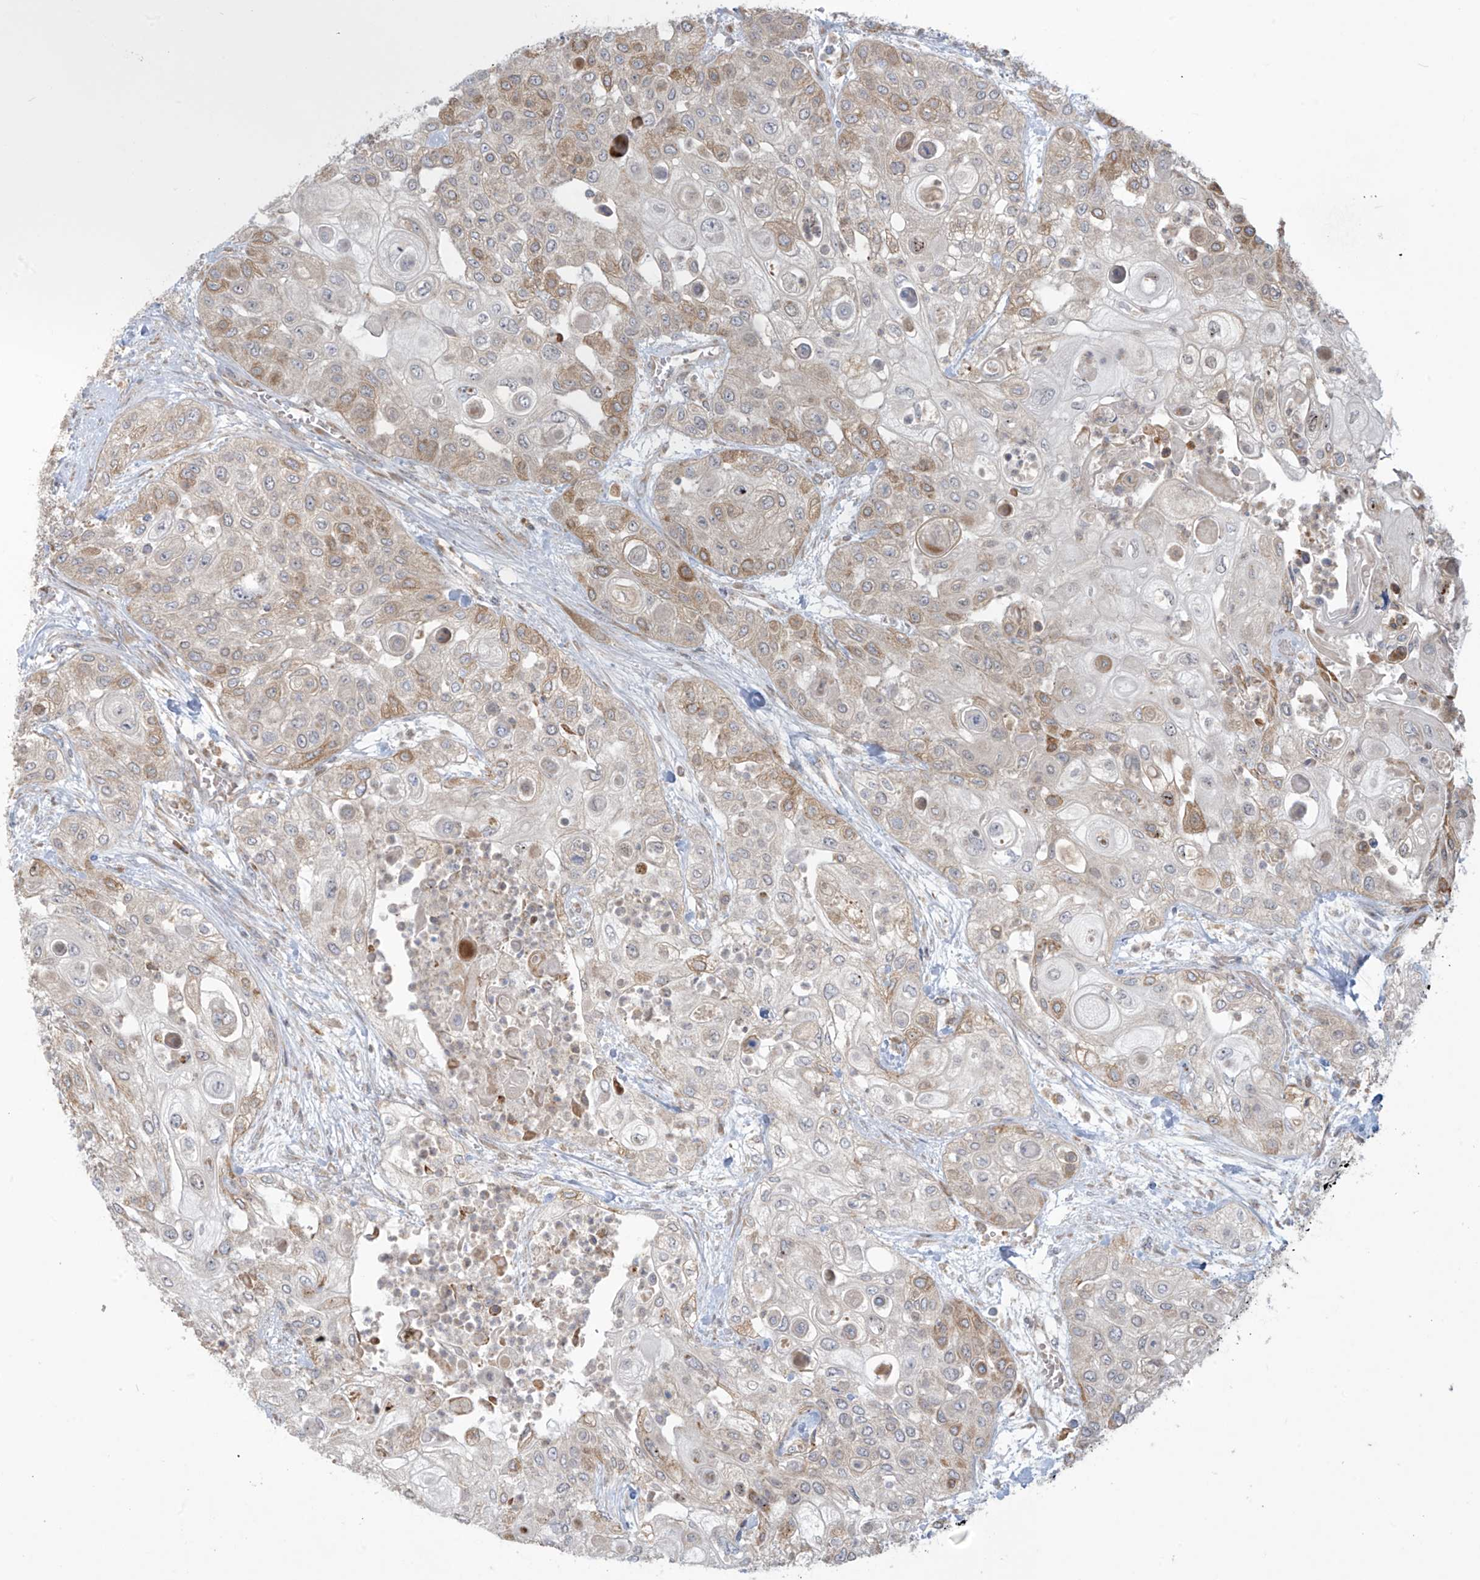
{"staining": {"intensity": "moderate", "quantity": "<25%", "location": "cytoplasmic/membranous"}, "tissue": "urothelial cancer", "cell_type": "Tumor cells", "image_type": "cancer", "snomed": [{"axis": "morphology", "description": "Urothelial carcinoma, High grade"}, {"axis": "topography", "description": "Urinary bladder"}], "caption": "Urothelial cancer stained with DAB (3,3'-diaminobenzidine) immunohistochemistry (IHC) demonstrates low levels of moderate cytoplasmic/membranous staining in about <25% of tumor cells. (DAB (3,3'-diaminobenzidine) IHC, brown staining for protein, blue staining for nuclei).", "gene": "PPAT", "patient": {"sex": "female", "age": 79}}